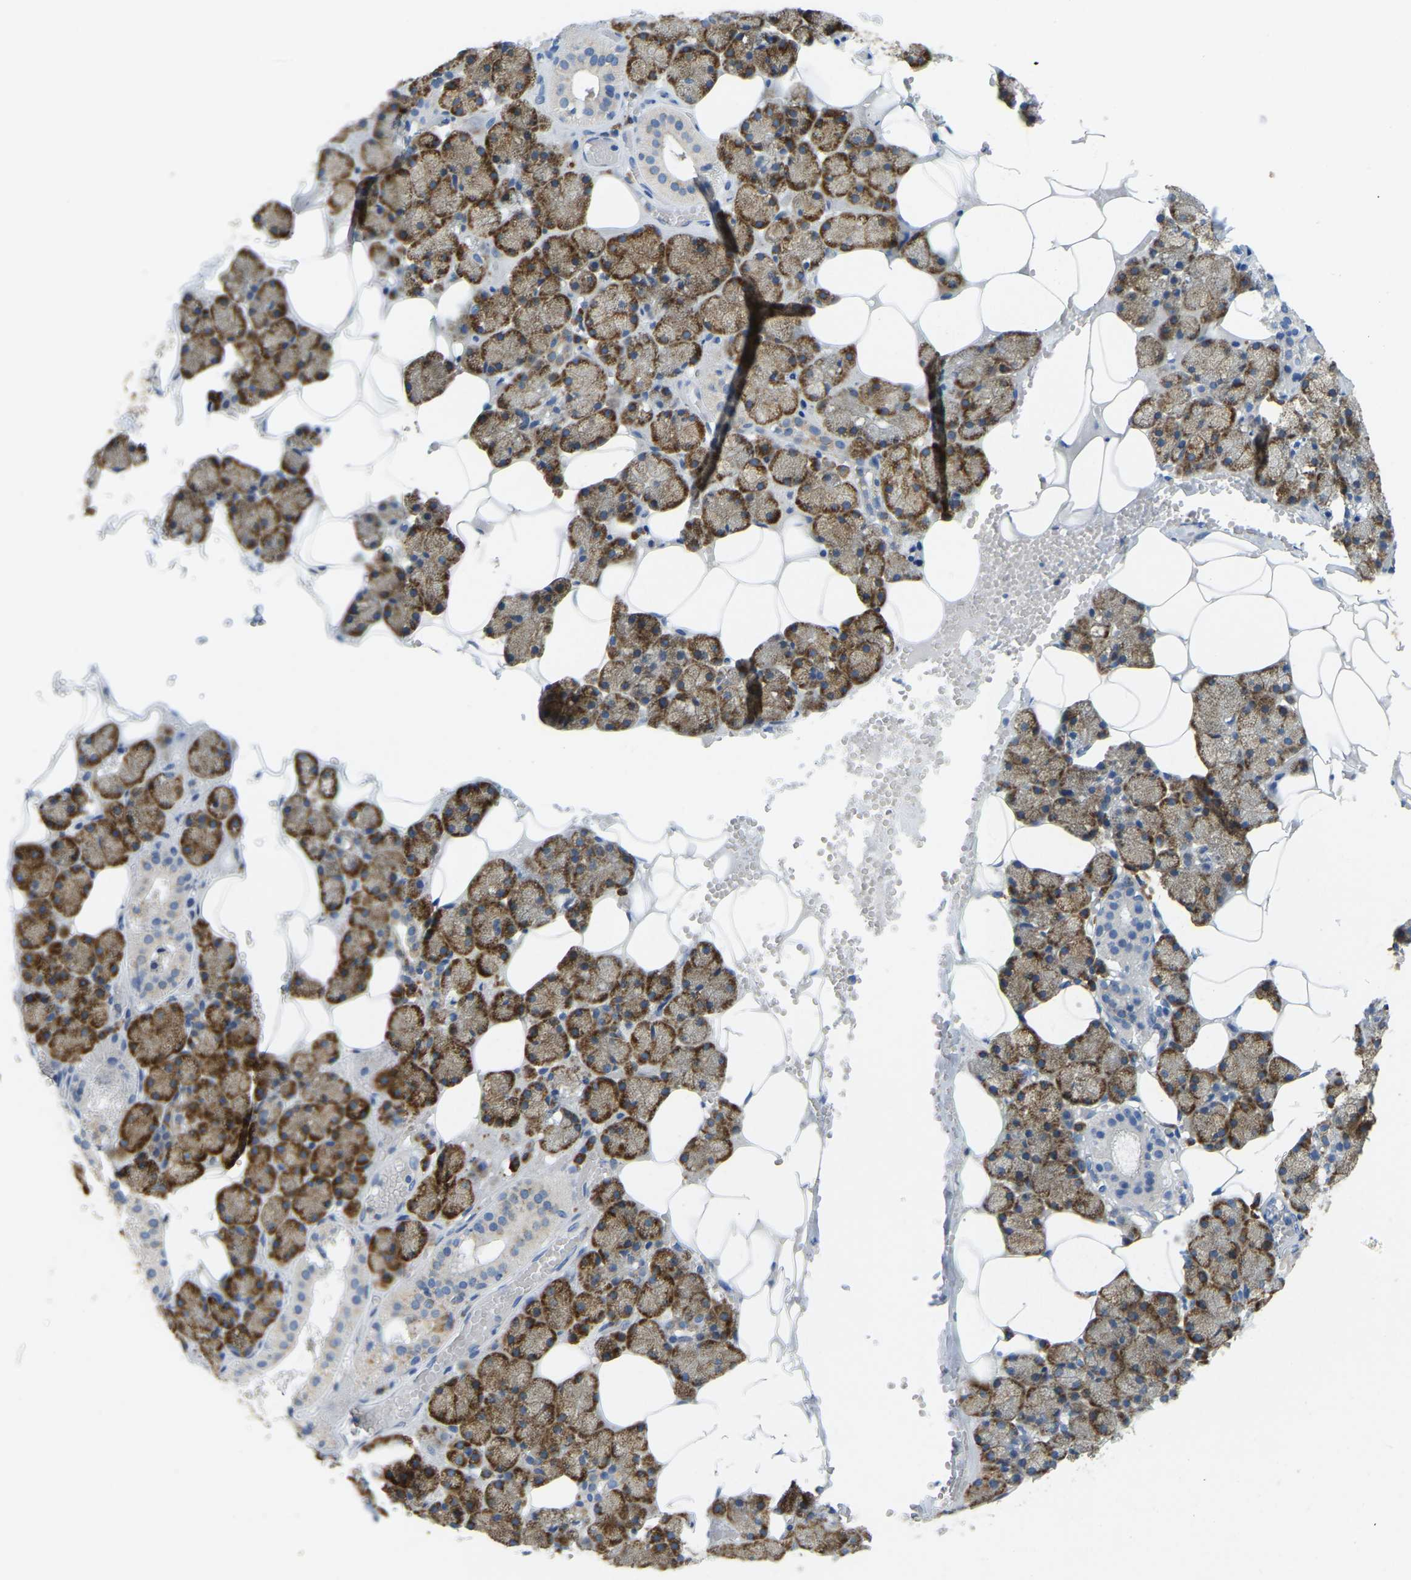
{"staining": {"intensity": "strong", "quantity": ">75%", "location": "cytoplasmic/membranous"}, "tissue": "salivary gland", "cell_type": "Glandular cells", "image_type": "normal", "snomed": [{"axis": "morphology", "description": "Normal tissue, NOS"}, {"axis": "topography", "description": "Salivary gland"}], "caption": "IHC photomicrograph of unremarkable salivary gland: salivary gland stained using immunohistochemistry (IHC) displays high levels of strong protein expression localized specifically in the cytoplasmic/membranous of glandular cells, appearing as a cytoplasmic/membranous brown color.", "gene": "SND1", "patient": {"sex": "male", "age": 62}}